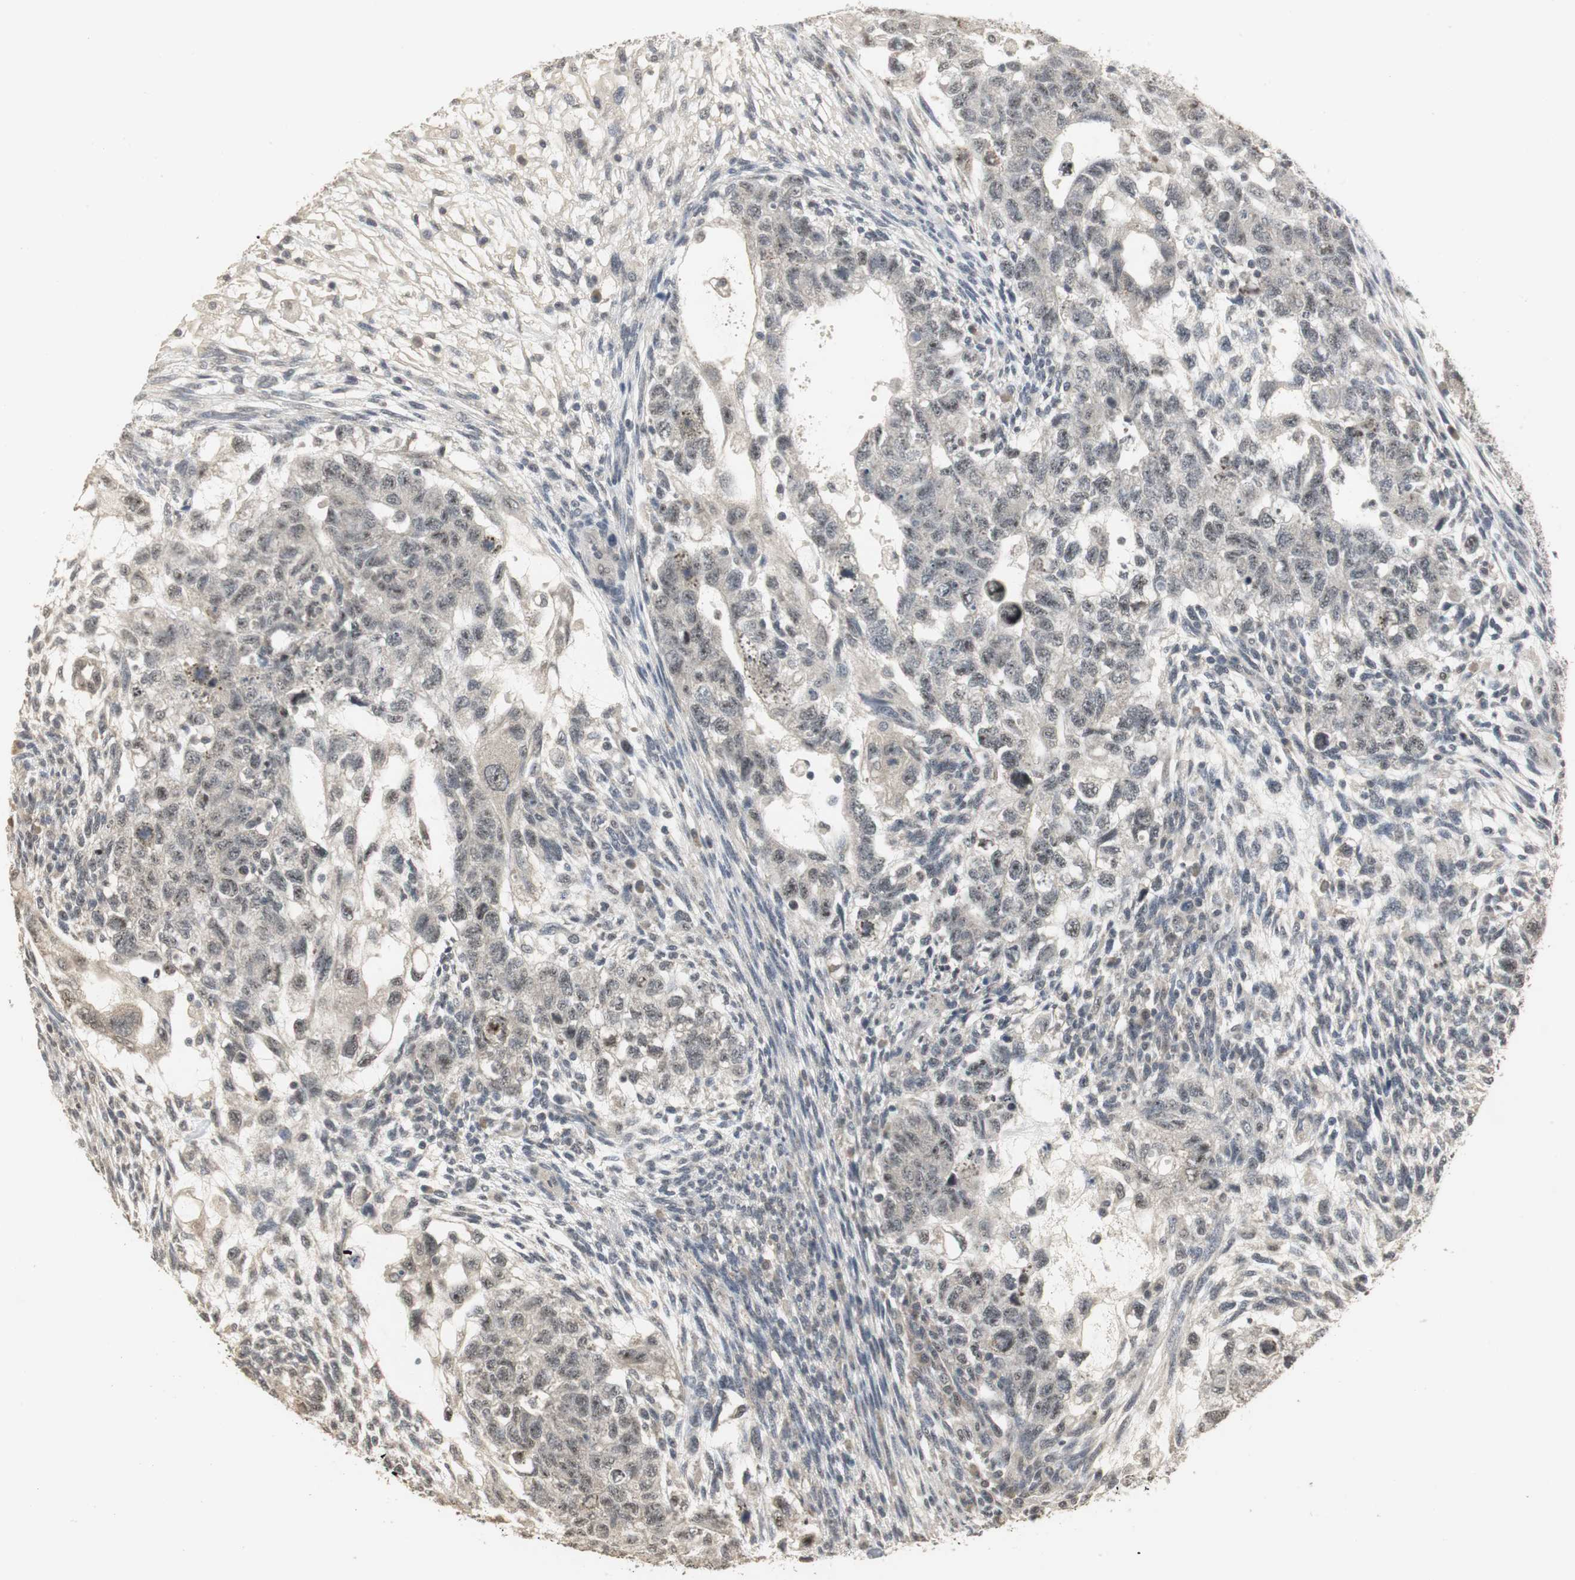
{"staining": {"intensity": "weak", "quantity": "<25%", "location": "nuclear"}, "tissue": "testis cancer", "cell_type": "Tumor cells", "image_type": "cancer", "snomed": [{"axis": "morphology", "description": "Normal tissue, NOS"}, {"axis": "morphology", "description": "Carcinoma, Embryonal, NOS"}, {"axis": "topography", "description": "Testis"}], "caption": "IHC photomicrograph of testis cancer stained for a protein (brown), which shows no positivity in tumor cells.", "gene": "ELOA", "patient": {"sex": "male", "age": 36}}